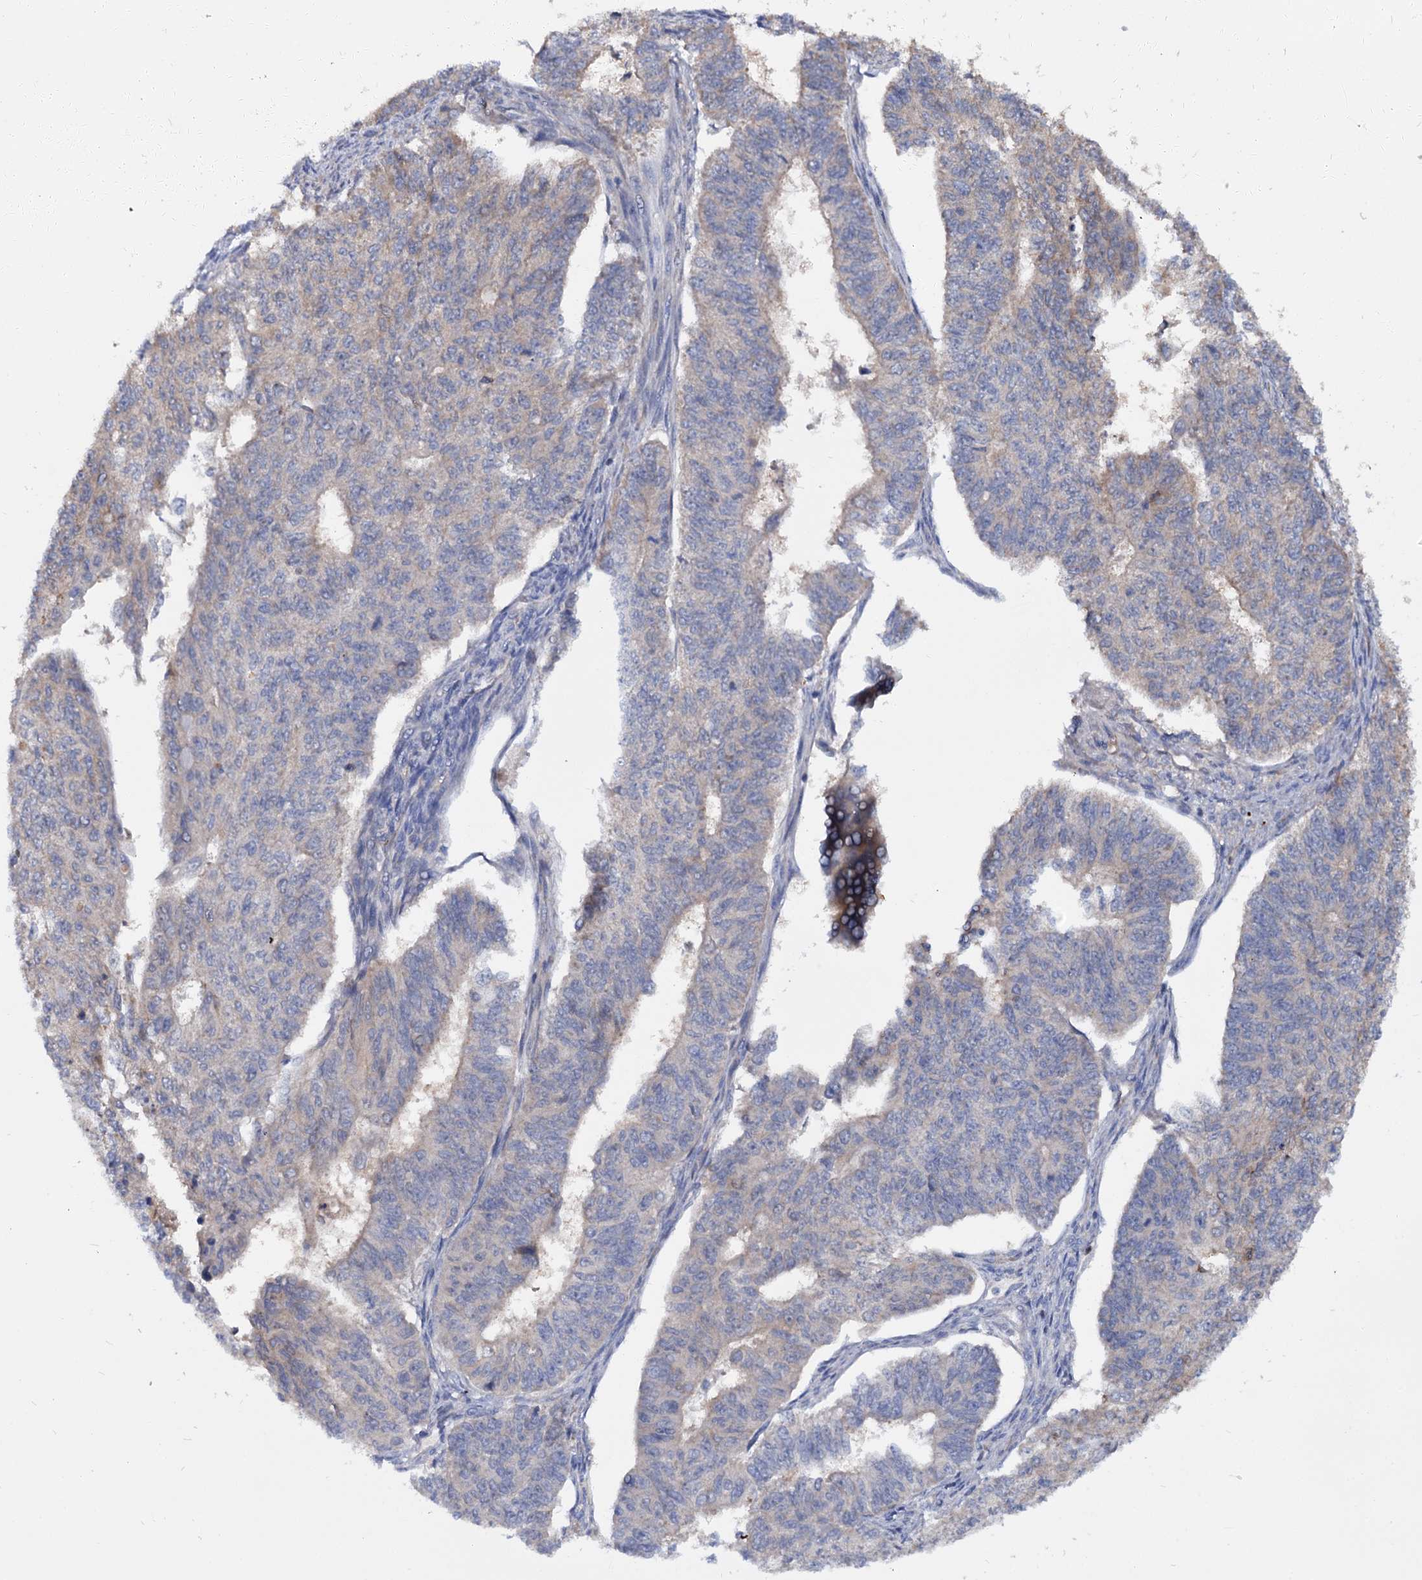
{"staining": {"intensity": "weak", "quantity": "<25%", "location": "cytoplasmic/membranous"}, "tissue": "endometrial cancer", "cell_type": "Tumor cells", "image_type": "cancer", "snomed": [{"axis": "morphology", "description": "Adenocarcinoma, NOS"}, {"axis": "topography", "description": "Endometrium"}], "caption": "A micrograph of human endometrial cancer (adenocarcinoma) is negative for staining in tumor cells.", "gene": "CEP192", "patient": {"sex": "female", "age": 32}}